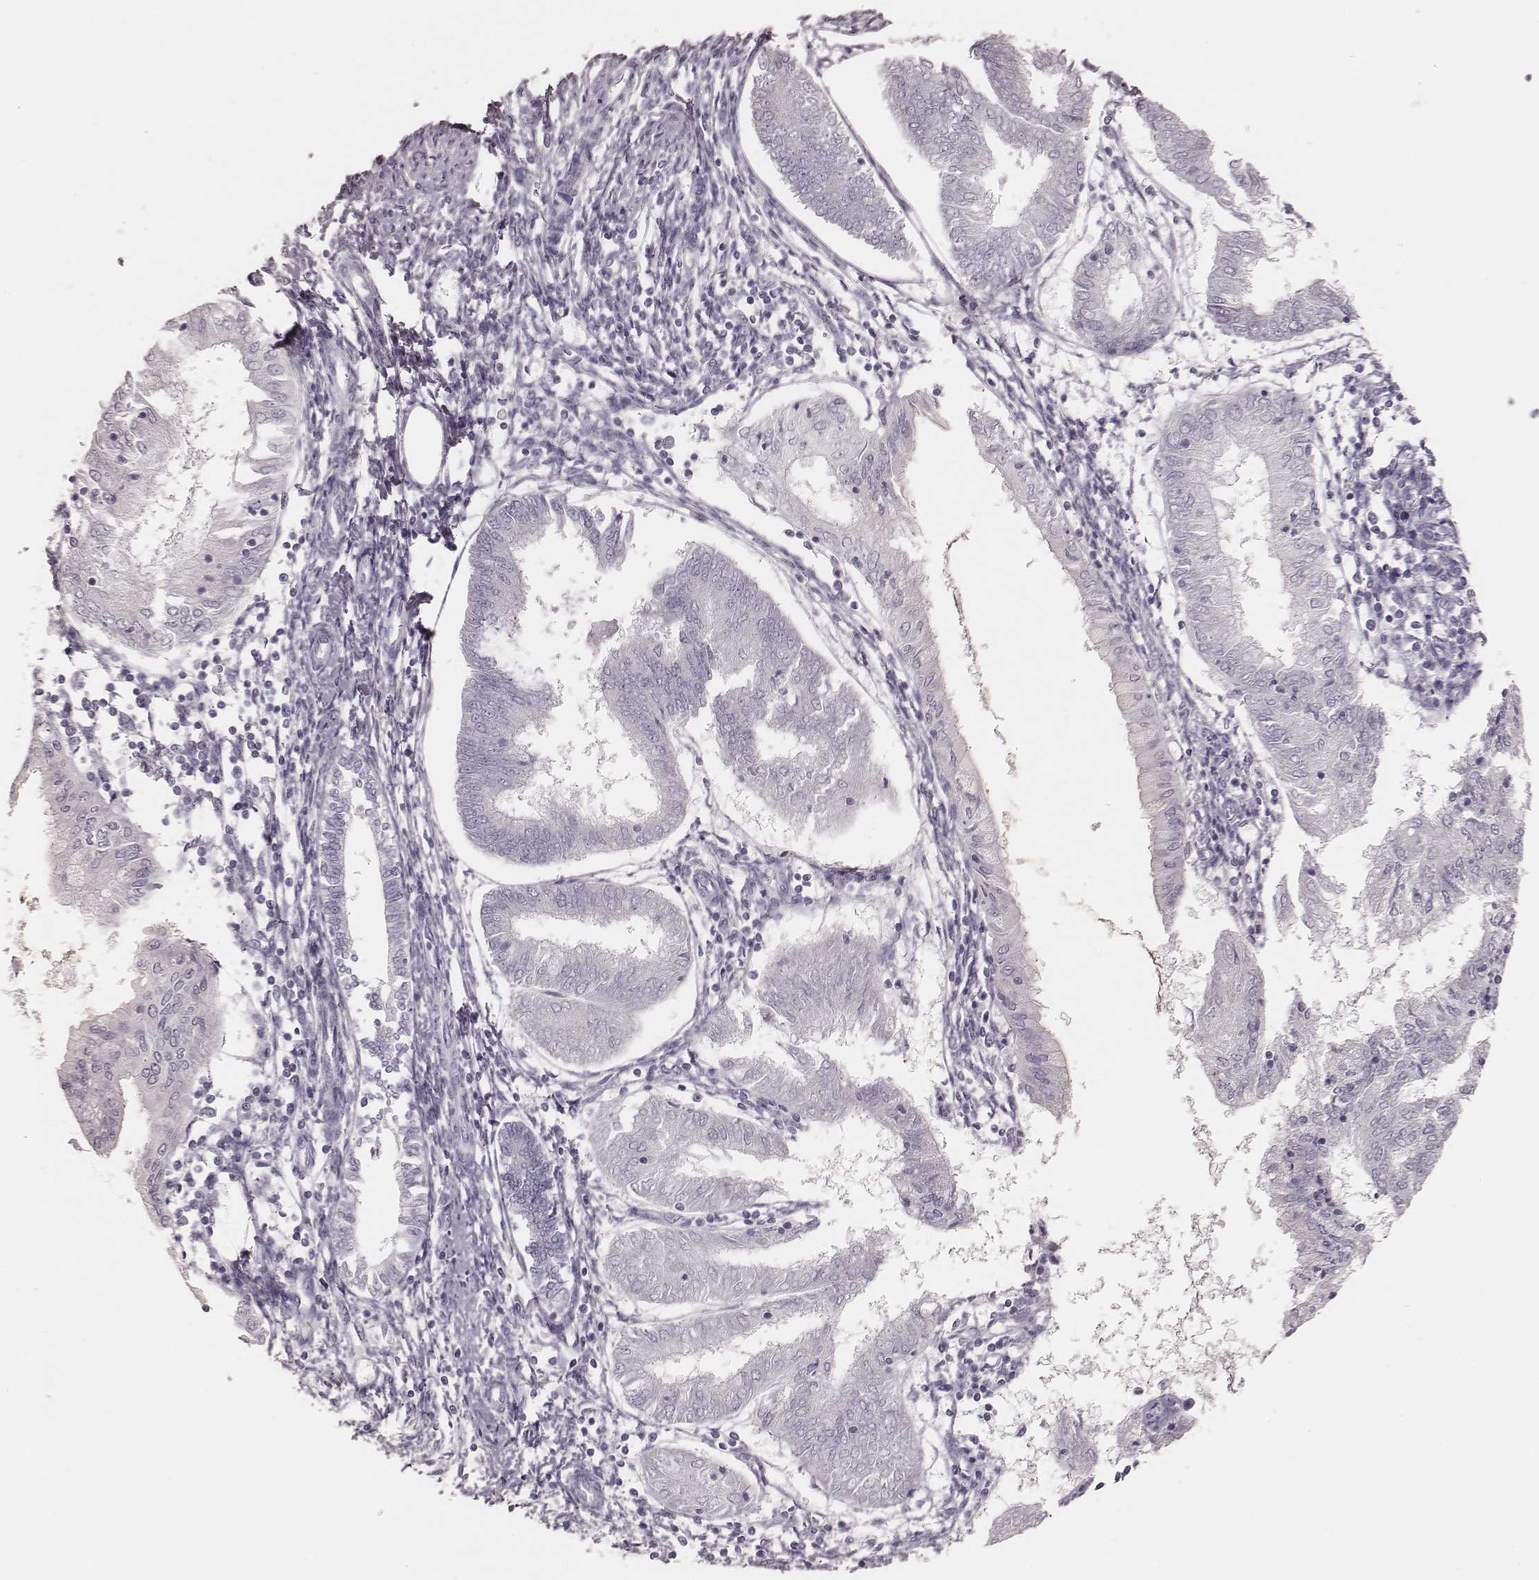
{"staining": {"intensity": "negative", "quantity": "none", "location": "none"}, "tissue": "endometrial cancer", "cell_type": "Tumor cells", "image_type": "cancer", "snomed": [{"axis": "morphology", "description": "Adenocarcinoma, NOS"}, {"axis": "topography", "description": "Endometrium"}], "caption": "There is no significant positivity in tumor cells of endometrial cancer (adenocarcinoma).", "gene": "KIF5C", "patient": {"sex": "female", "age": 68}}